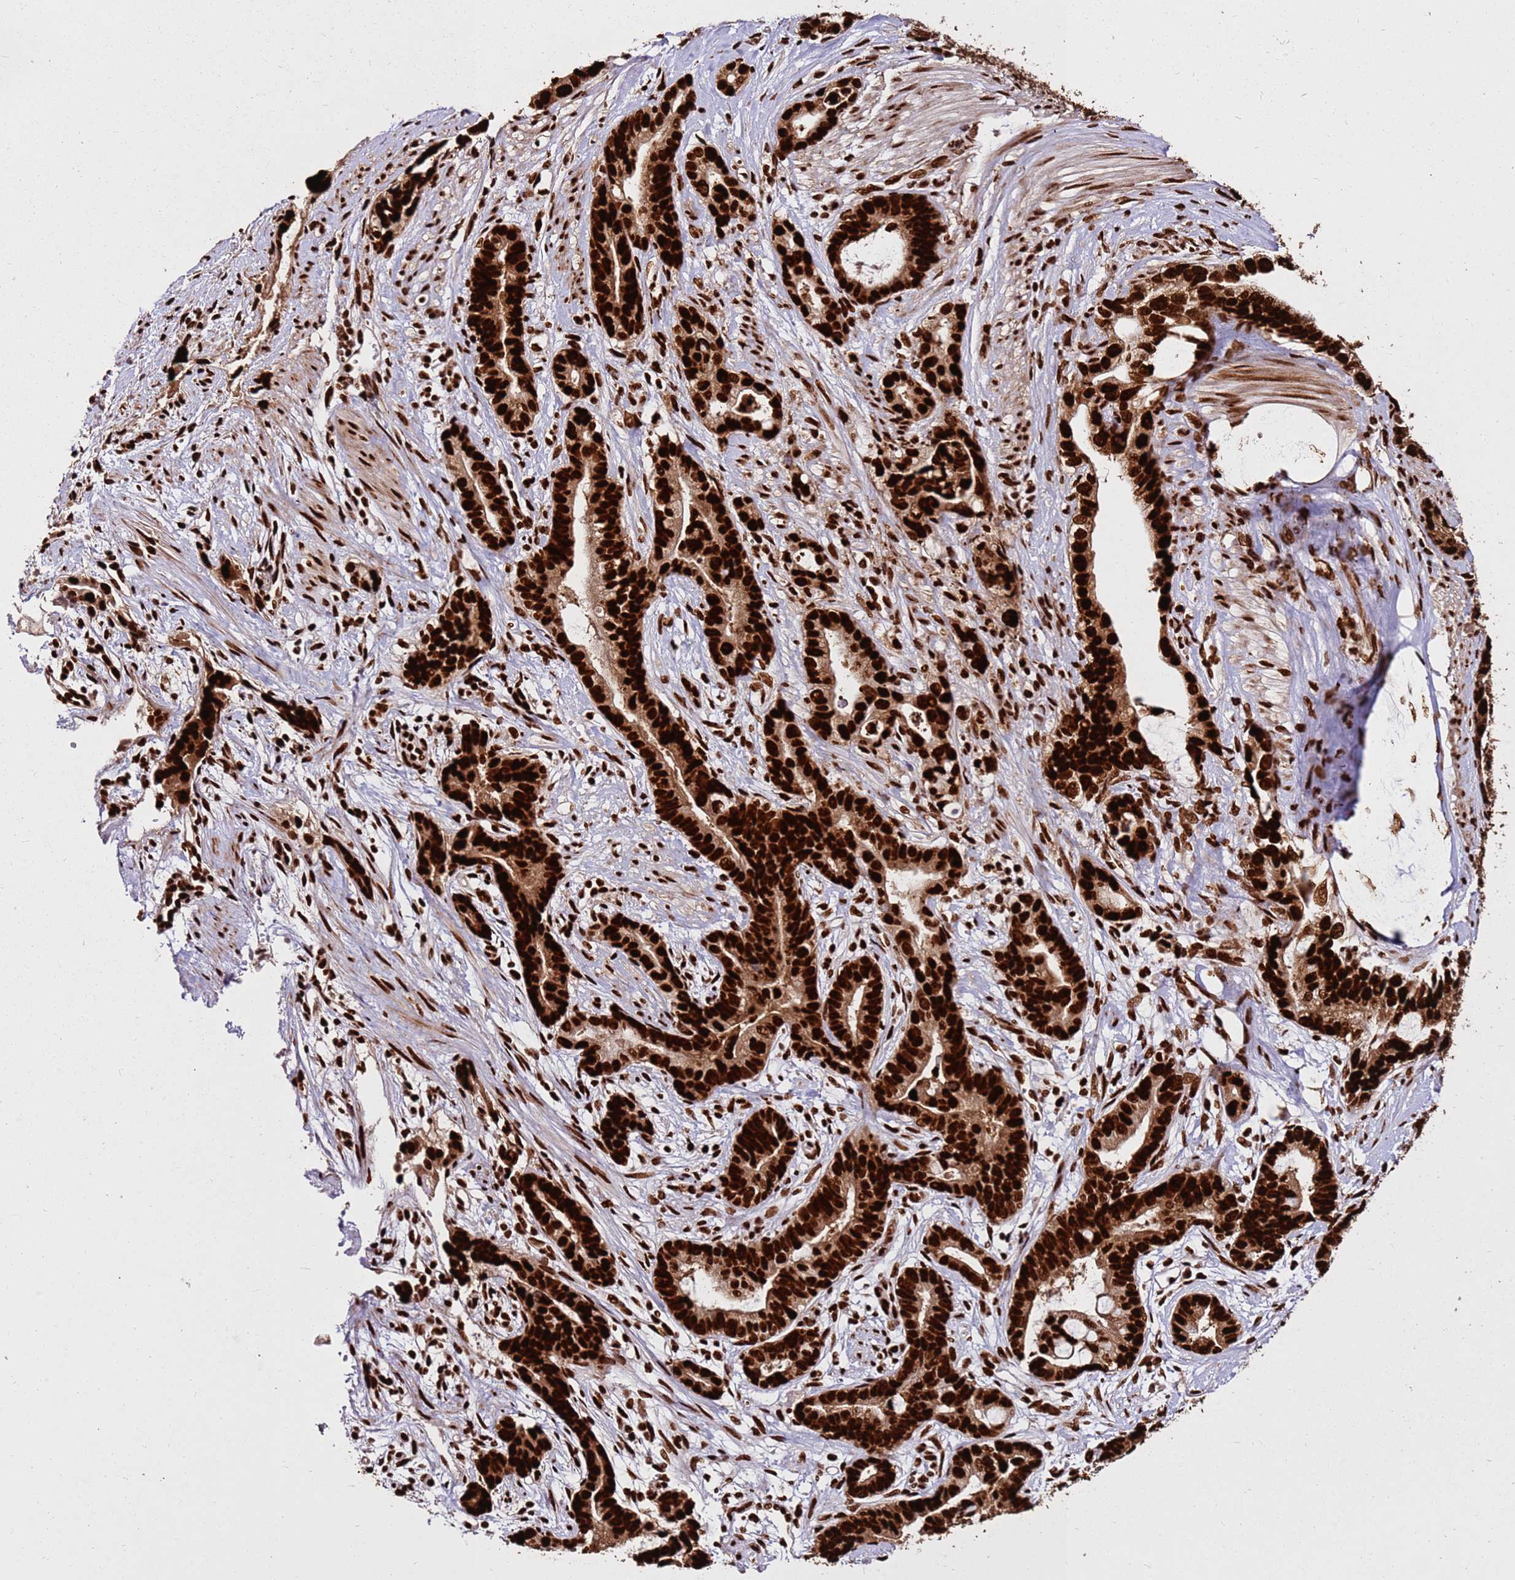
{"staining": {"intensity": "strong", "quantity": ">75%", "location": "nuclear"}, "tissue": "stomach cancer", "cell_type": "Tumor cells", "image_type": "cancer", "snomed": [{"axis": "morphology", "description": "Adenocarcinoma, NOS"}, {"axis": "topography", "description": "Stomach"}], "caption": "A histopathology image of human stomach adenocarcinoma stained for a protein displays strong nuclear brown staining in tumor cells.", "gene": "HNRNPAB", "patient": {"sex": "male", "age": 55}}